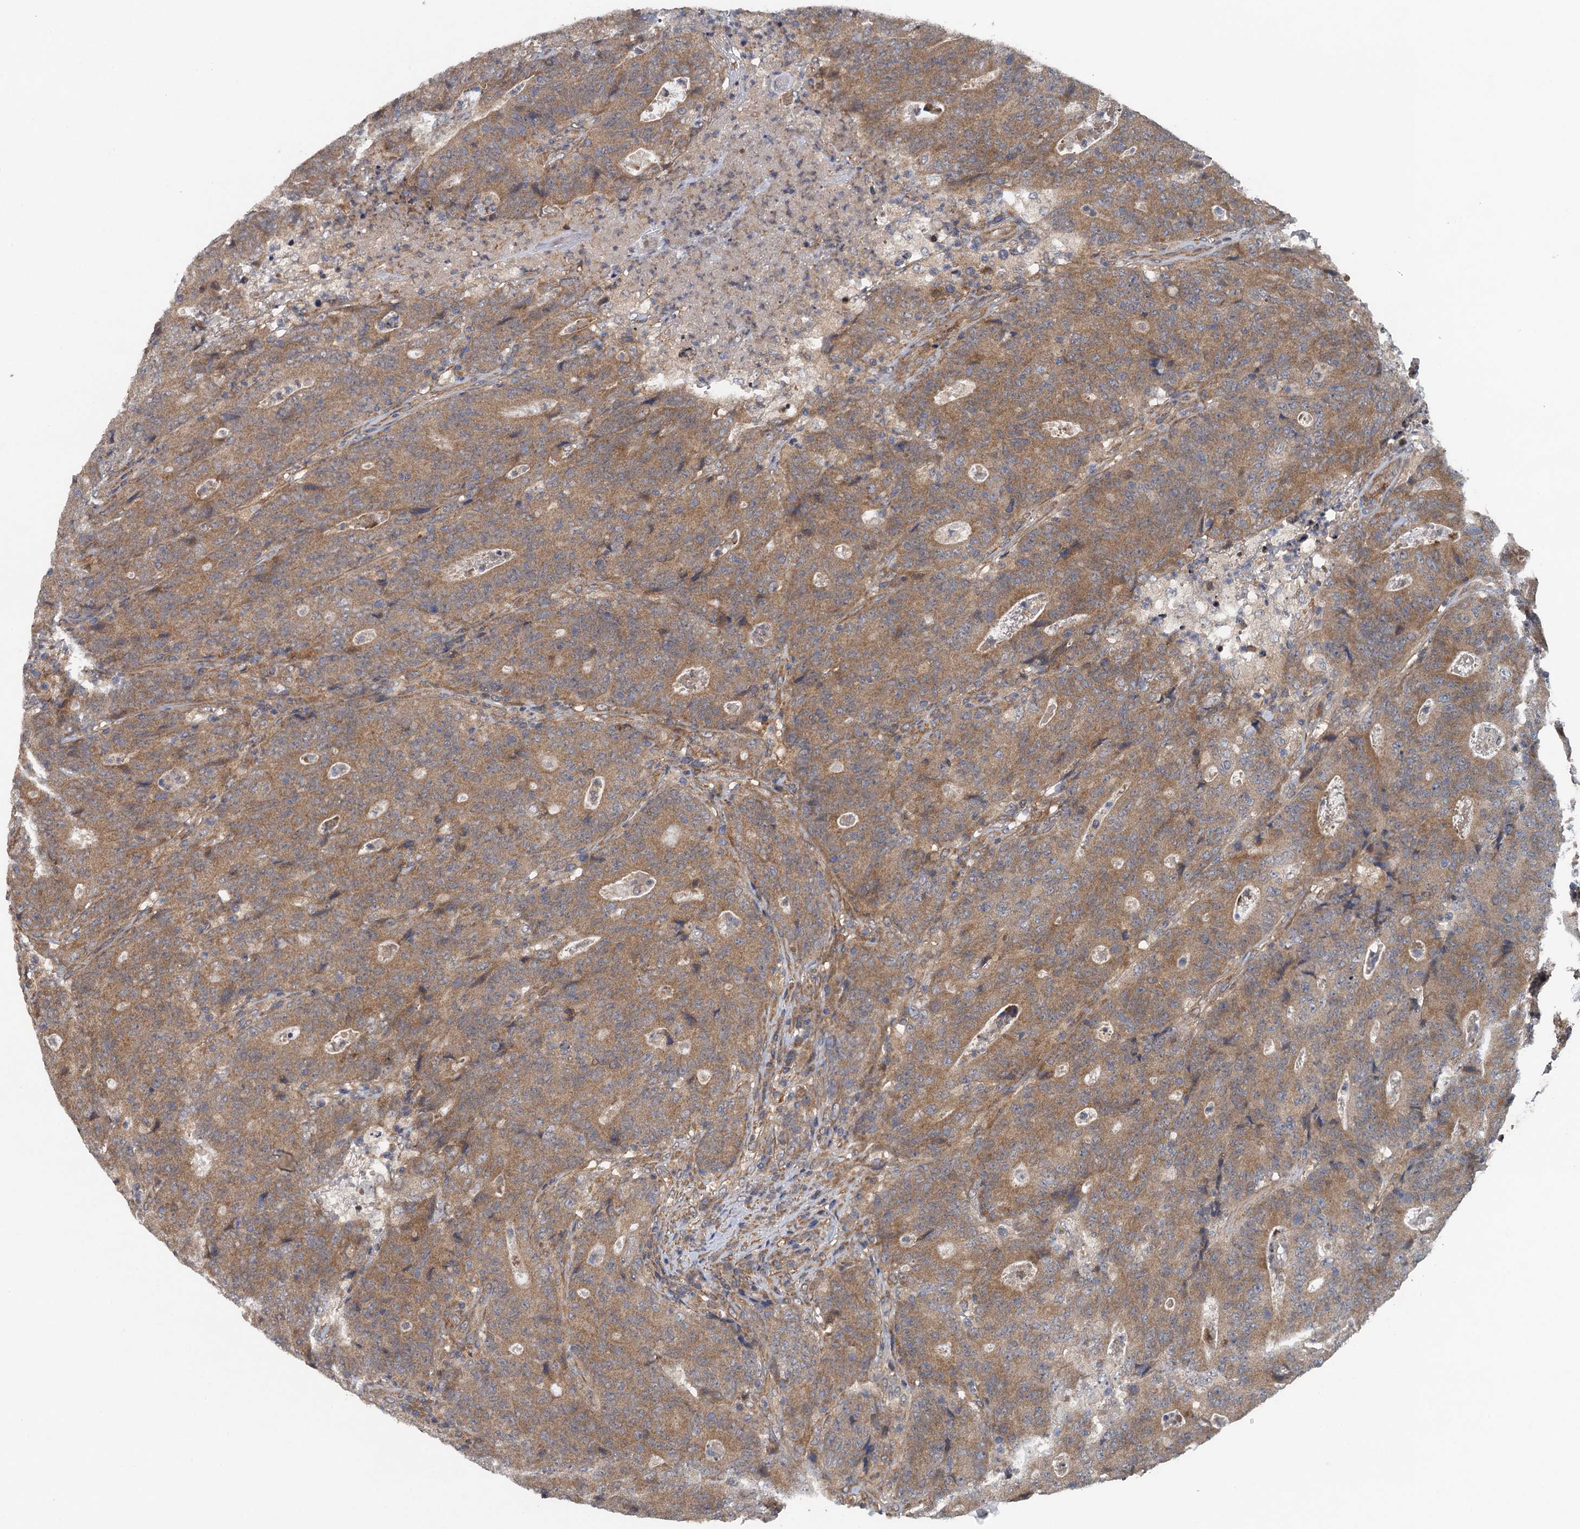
{"staining": {"intensity": "moderate", "quantity": ">75%", "location": "cytoplasmic/membranous"}, "tissue": "colorectal cancer", "cell_type": "Tumor cells", "image_type": "cancer", "snomed": [{"axis": "morphology", "description": "Adenocarcinoma, NOS"}, {"axis": "topography", "description": "Colon"}], "caption": "High-magnification brightfield microscopy of colorectal adenocarcinoma stained with DAB (3,3'-diaminobenzidine) (brown) and counterstained with hematoxylin (blue). tumor cells exhibit moderate cytoplasmic/membranous staining is appreciated in about>75% of cells.", "gene": "MEAK7", "patient": {"sex": "female", "age": 75}}